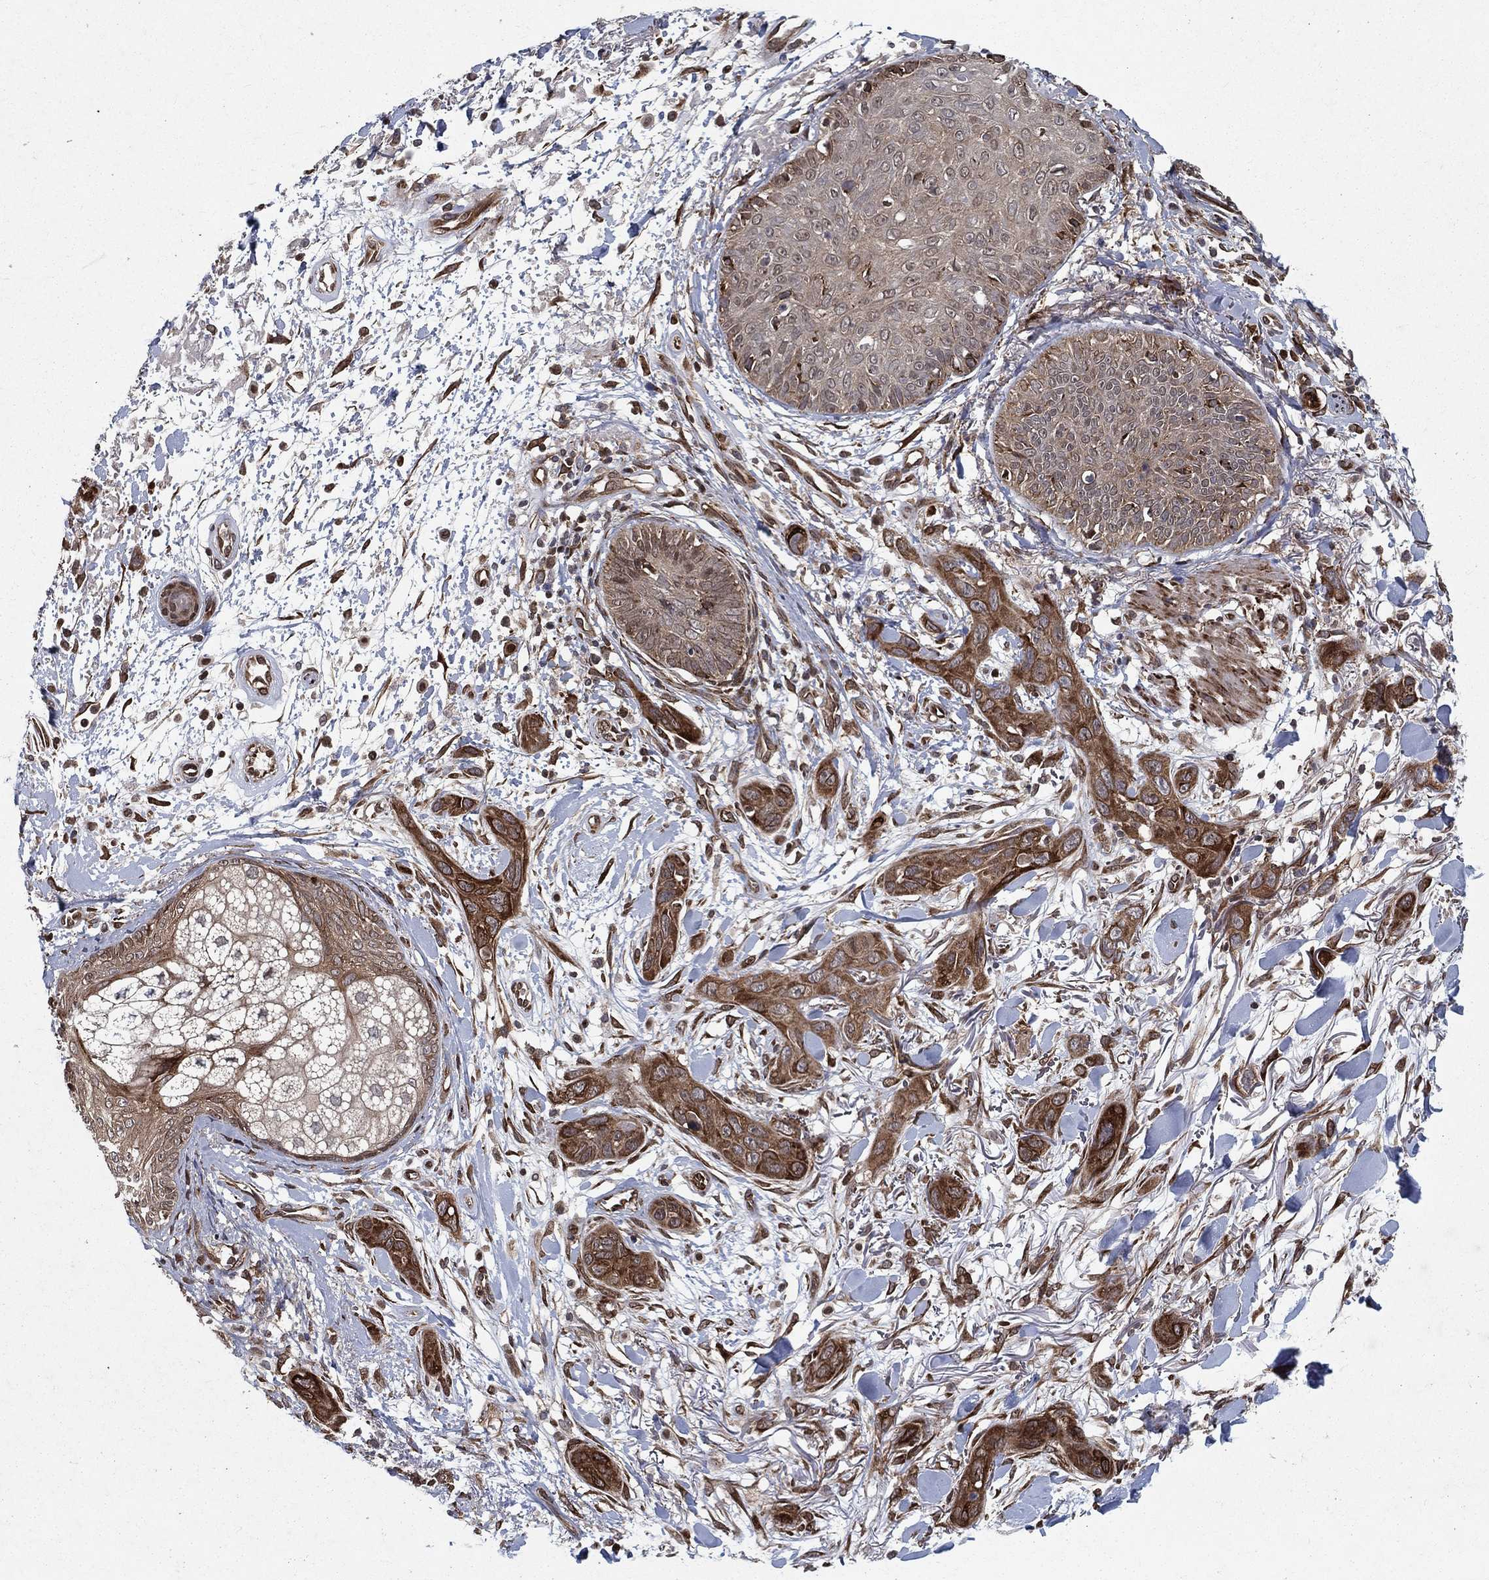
{"staining": {"intensity": "strong", "quantity": ">75%", "location": "nuclear"}, "tissue": "skin cancer", "cell_type": "Tumor cells", "image_type": "cancer", "snomed": [{"axis": "morphology", "description": "Squamous cell carcinoma, NOS"}, {"axis": "topography", "description": "Skin"}], "caption": "Immunohistochemical staining of human skin squamous cell carcinoma exhibits high levels of strong nuclear protein expression in approximately >75% of tumor cells.", "gene": "CERS2", "patient": {"sex": "male", "age": 78}}